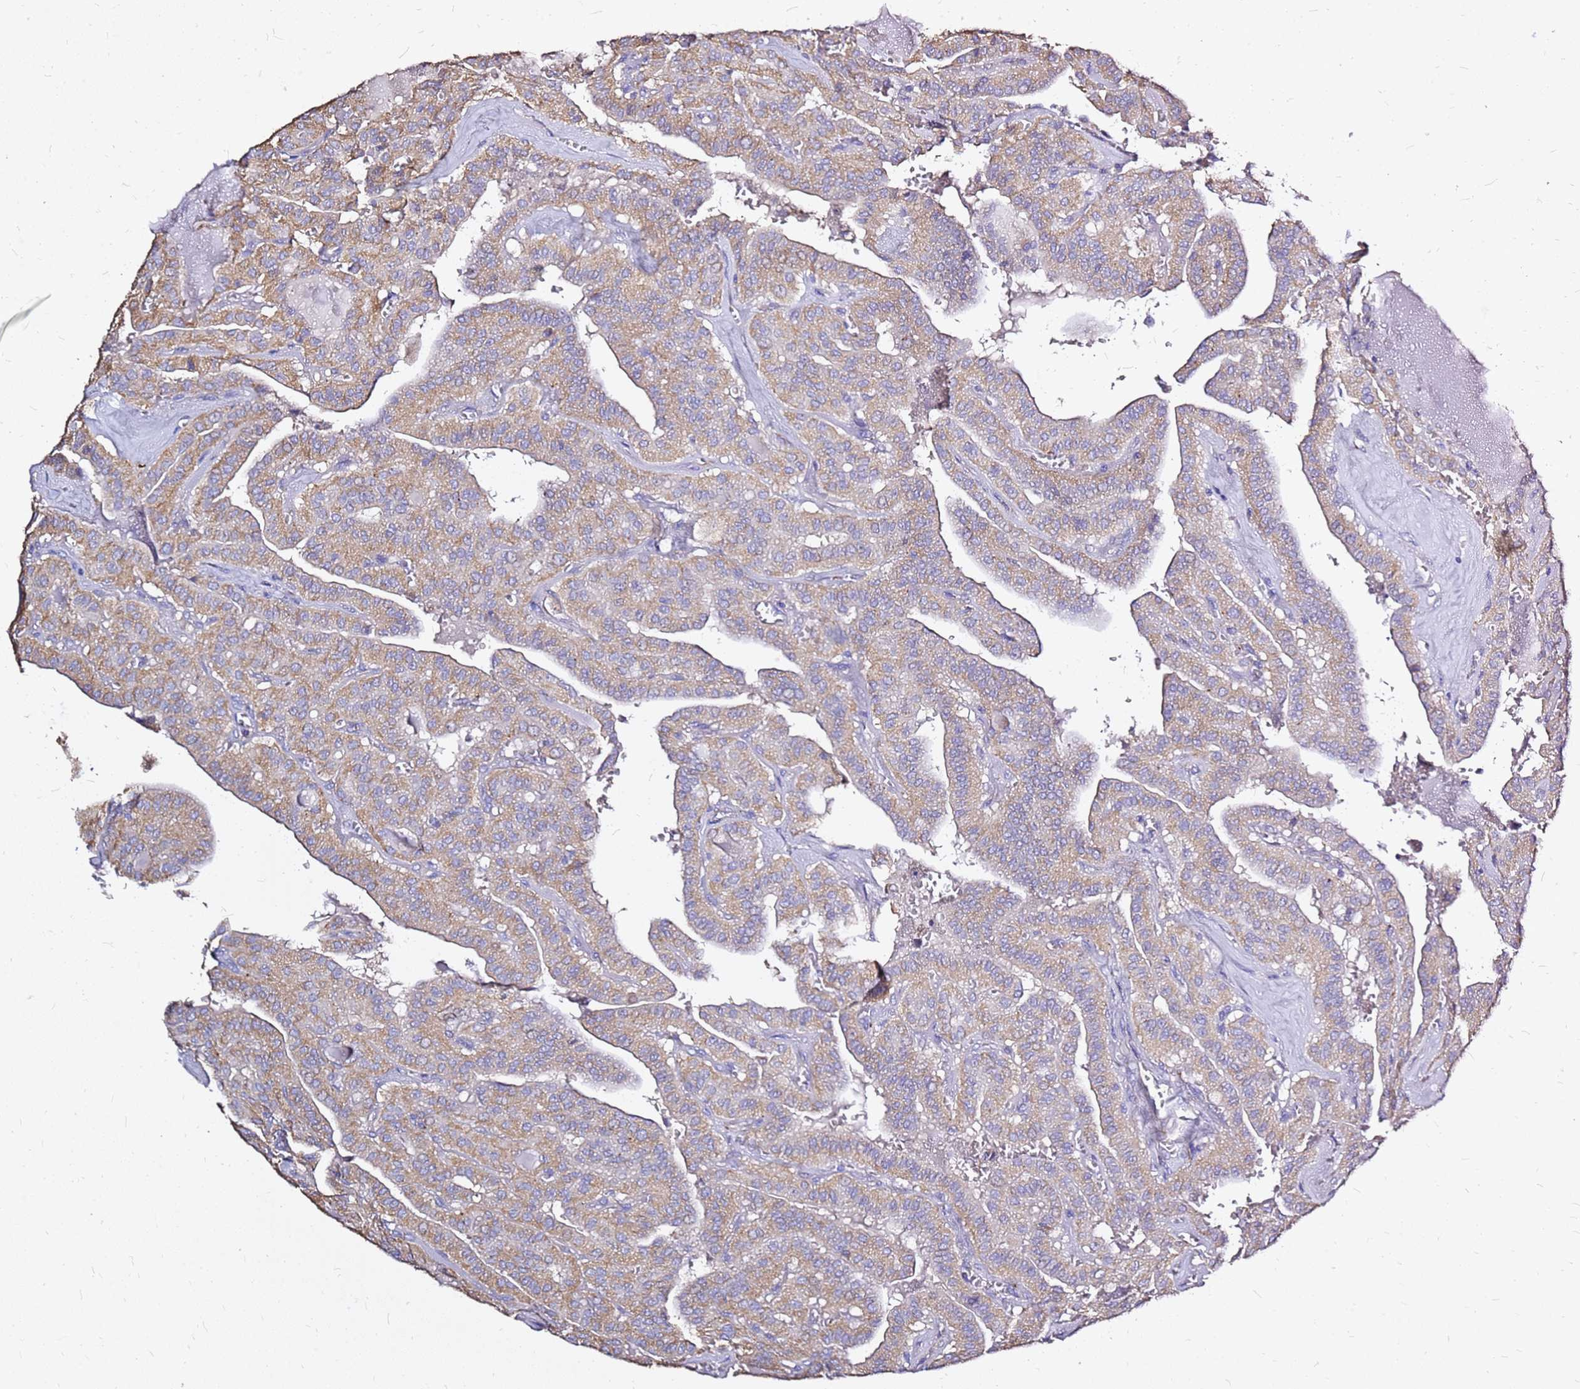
{"staining": {"intensity": "weak", "quantity": "25%-75%", "location": "cytoplasmic/membranous"}, "tissue": "thyroid cancer", "cell_type": "Tumor cells", "image_type": "cancer", "snomed": [{"axis": "morphology", "description": "Papillary adenocarcinoma, NOS"}, {"axis": "topography", "description": "Thyroid gland"}], "caption": "DAB immunohistochemical staining of human thyroid cancer (papillary adenocarcinoma) displays weak cytoplasmic/membranous protein expression in approximately 25%-75% of tumor cells. Ihc stains the protein in brown and the nuclei are stained blue.", "gene": "EXD3", "patient": {"sex": "male", "age": 52}}